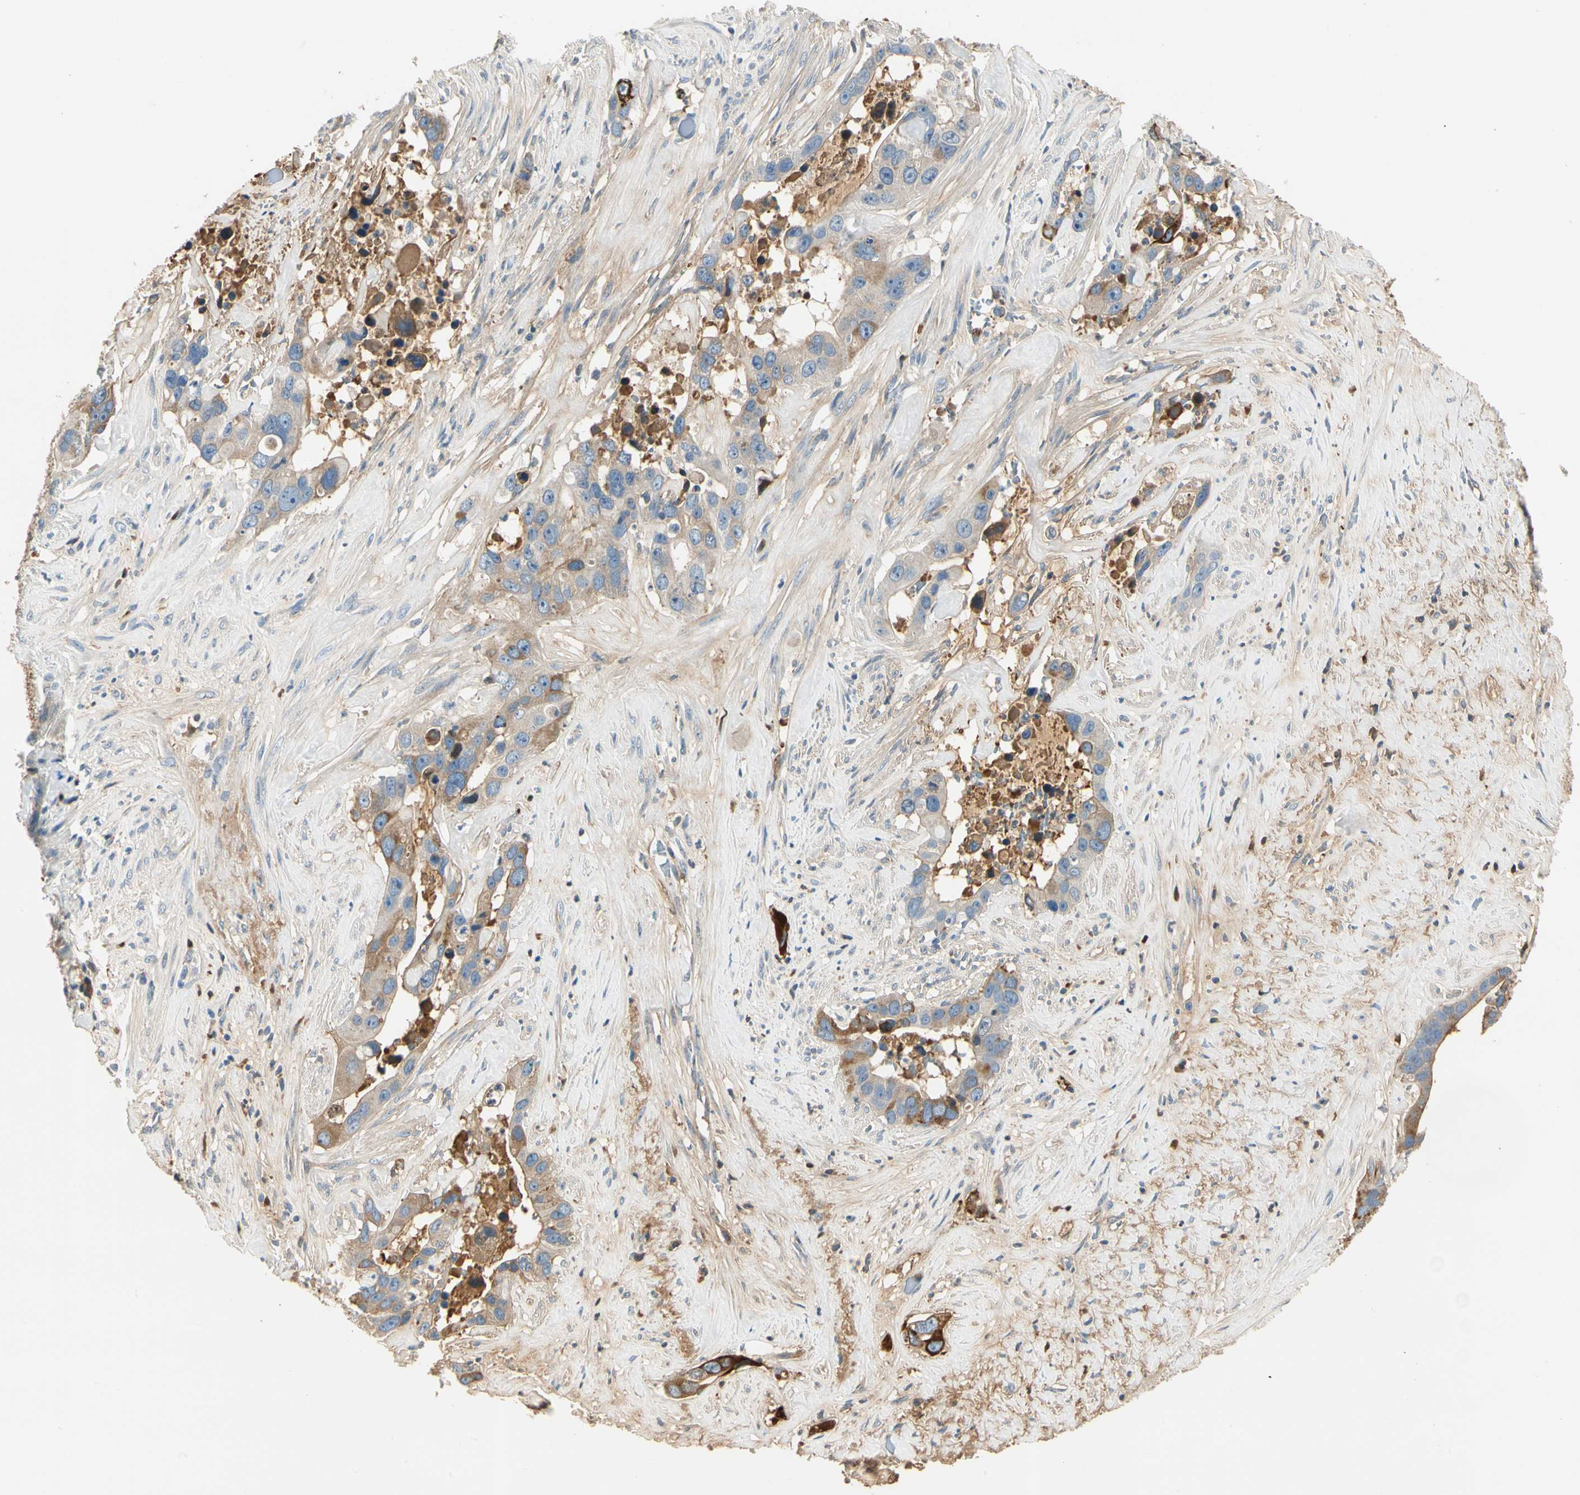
{"staining": {"intensity": "moderate", "quantity": ">75%", "location": "cytoplasmic/membranous"}, "tissue": "liver cancer", "cell_type": "Tumor cells", "image_type": "cancer", "snomed": [{"axis": "morphology", "description": "Cholangiocarcinoma"}, {"axis": "topography", "description": "Liver"}], "caption": "High-magnification brightfield microscopy of liver cancer stained with DAB (3,3'-diaminobenzidine) (brown) and counterstained with hematoxylin (blue). tumor cells exhibit moderate cytoplasmic/membranous positivity is present in about>75% of cells.", "gene": "LAMB3", "patient": {"sex": "female", "age": 65}}